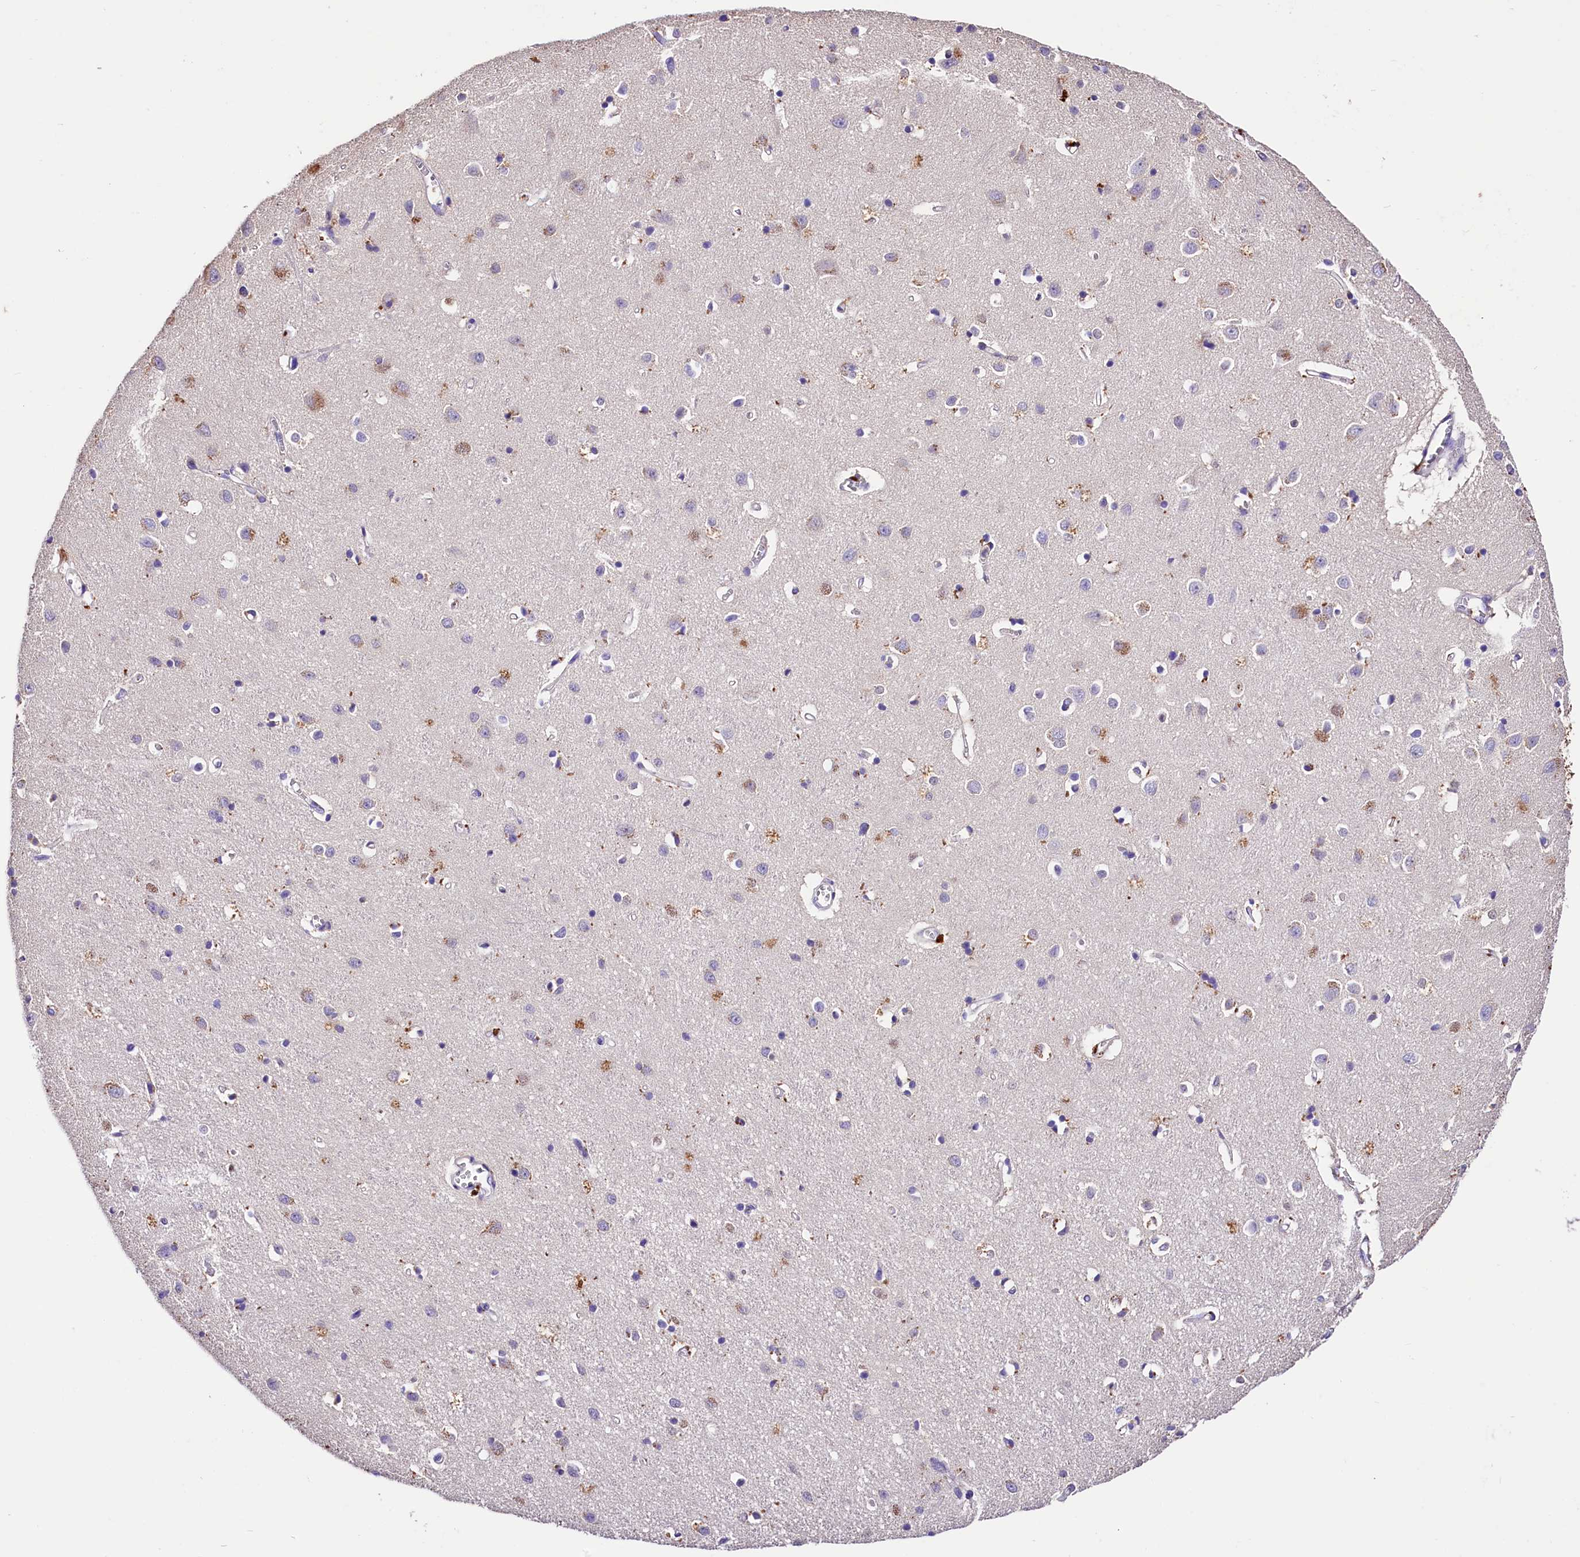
{"staining": {"intensity": "negative", "quantity": "none", "location": "none"}, "tissue": "cerebral cortex", "cell_type": "Endothelial cells", "image_type": "normal", "snomed": [{"axis": "morphology", "description": "Normal tissue, NOS"}, {"axis": "topography", "description": "Cerebral cortex"}], "caption": "High power microscopy photomicrograph of an IHC histopathology image of normal cerebral cortex, revealing no significant staining in endothelial cells. Brightfield microscopy of immunohistochemistry (IHC) stained with DAB (brown) and hematoxylin (blue), captured at high magnification.", "gene": "ARMC6", "patient": {"sex": "female", "age": 64}}